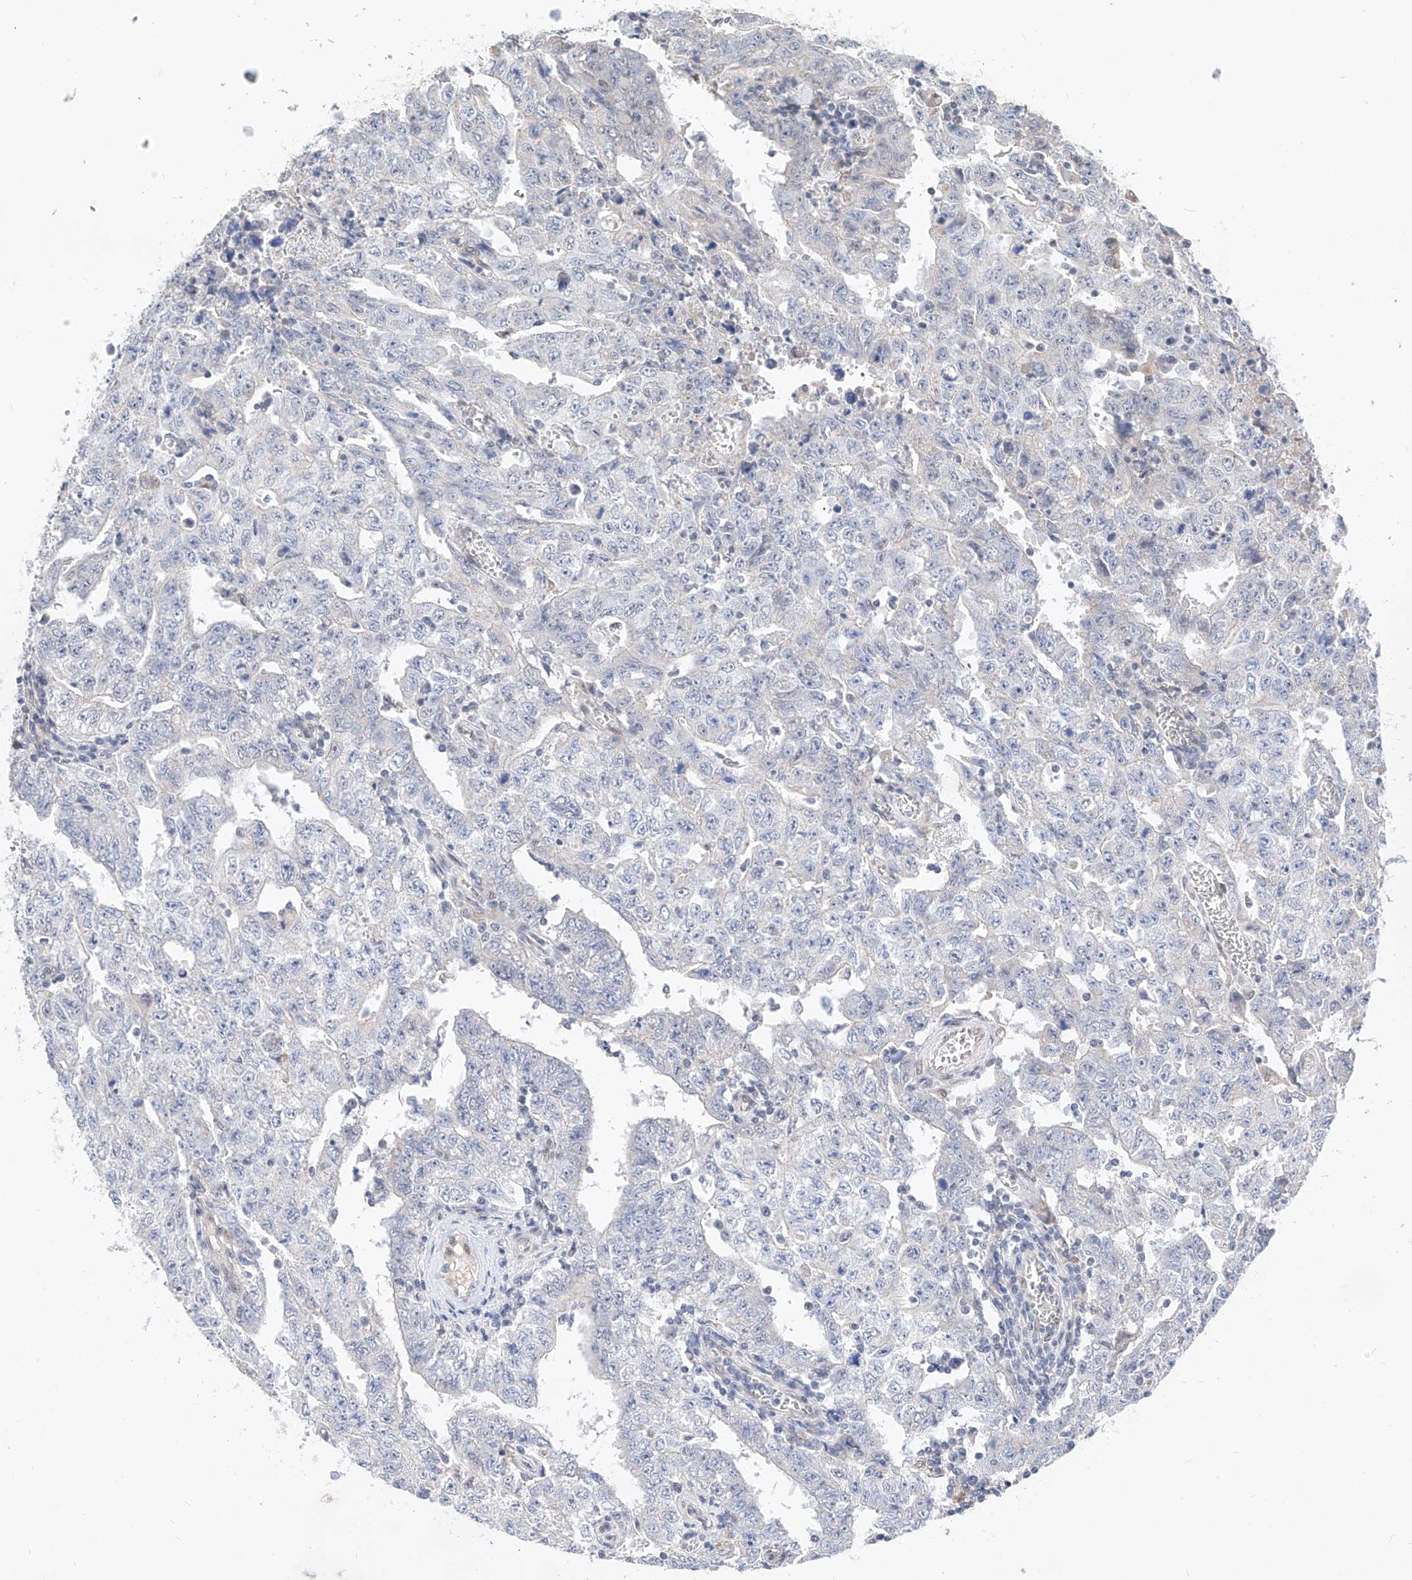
{"staining": {"intensity": "negative", "quantity": "none", "location": "none"}, "tissue": "testis cancer", "cell_type": "Tumor cells", "image_type": "cancer", "snomed": [{"axis": "morphology", "description": "Carcinoma, Embryonal, NOS"}, {"axis": "topography", "description": "Testis"}], "caption": "Human embryonal carcinoma (testis) stained for a protein using IHC demonstrates no positivity in tumor cells.", "gene": "KCNJ1", "patient": {"sex": "male", "age": 26}}